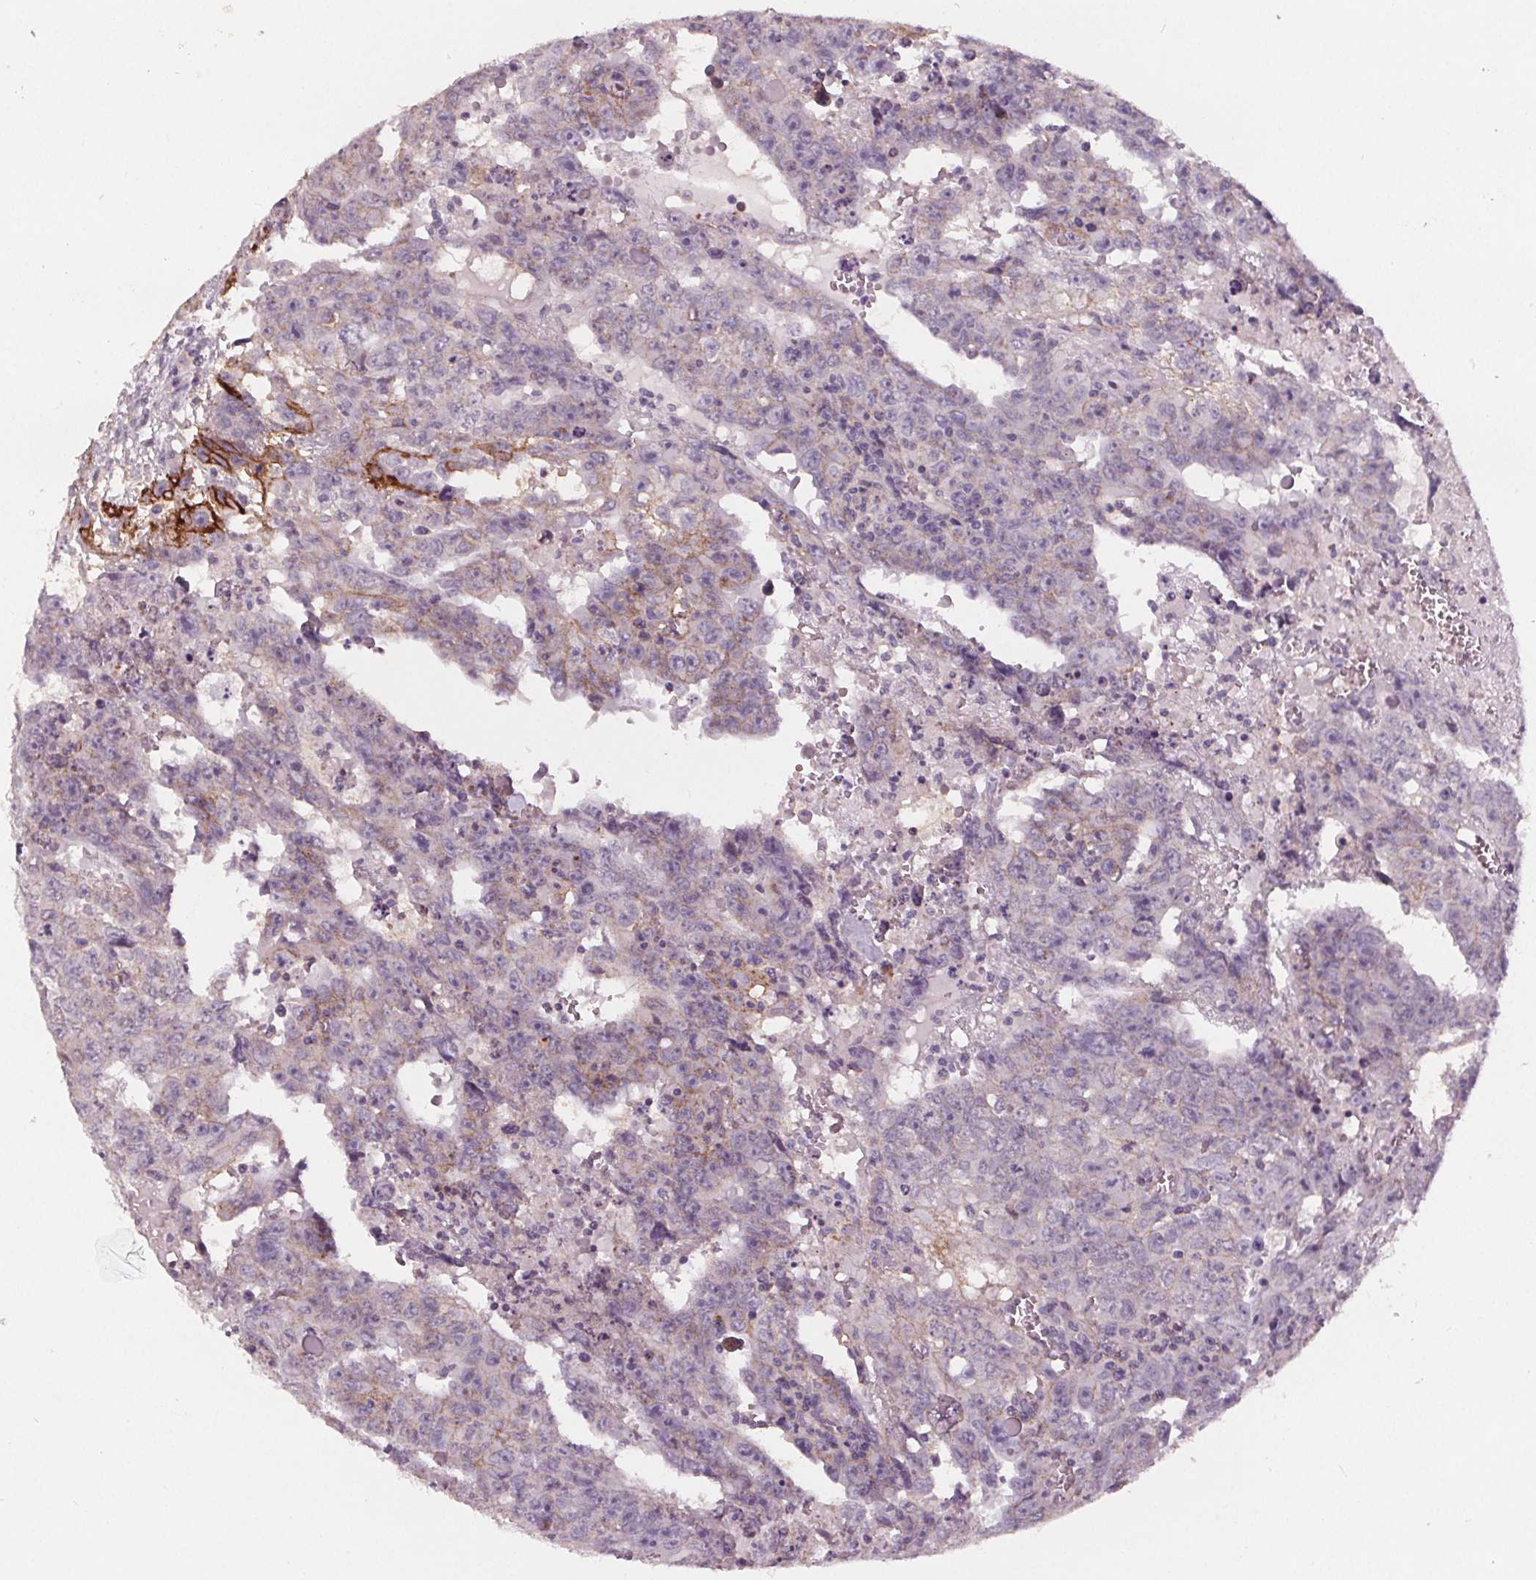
{"staining": {"intensity": "negative", "quantity": "none", "location": "none"}, "tissue": "testis cancer", "cell_type": "Tumor cells", "image_type": "cancer", "snomed": [{"axis": "morphology", "description": "Carcinoma, Embryonal, NOS"}, {"axis": "topography", "description": "Testis"}], "caption": "The histopathology image demonstrates no significant staining in tumor cells of testis cancer.", "gene": "ATP1A1", "patient": {"sex": "male", "age": 22}}